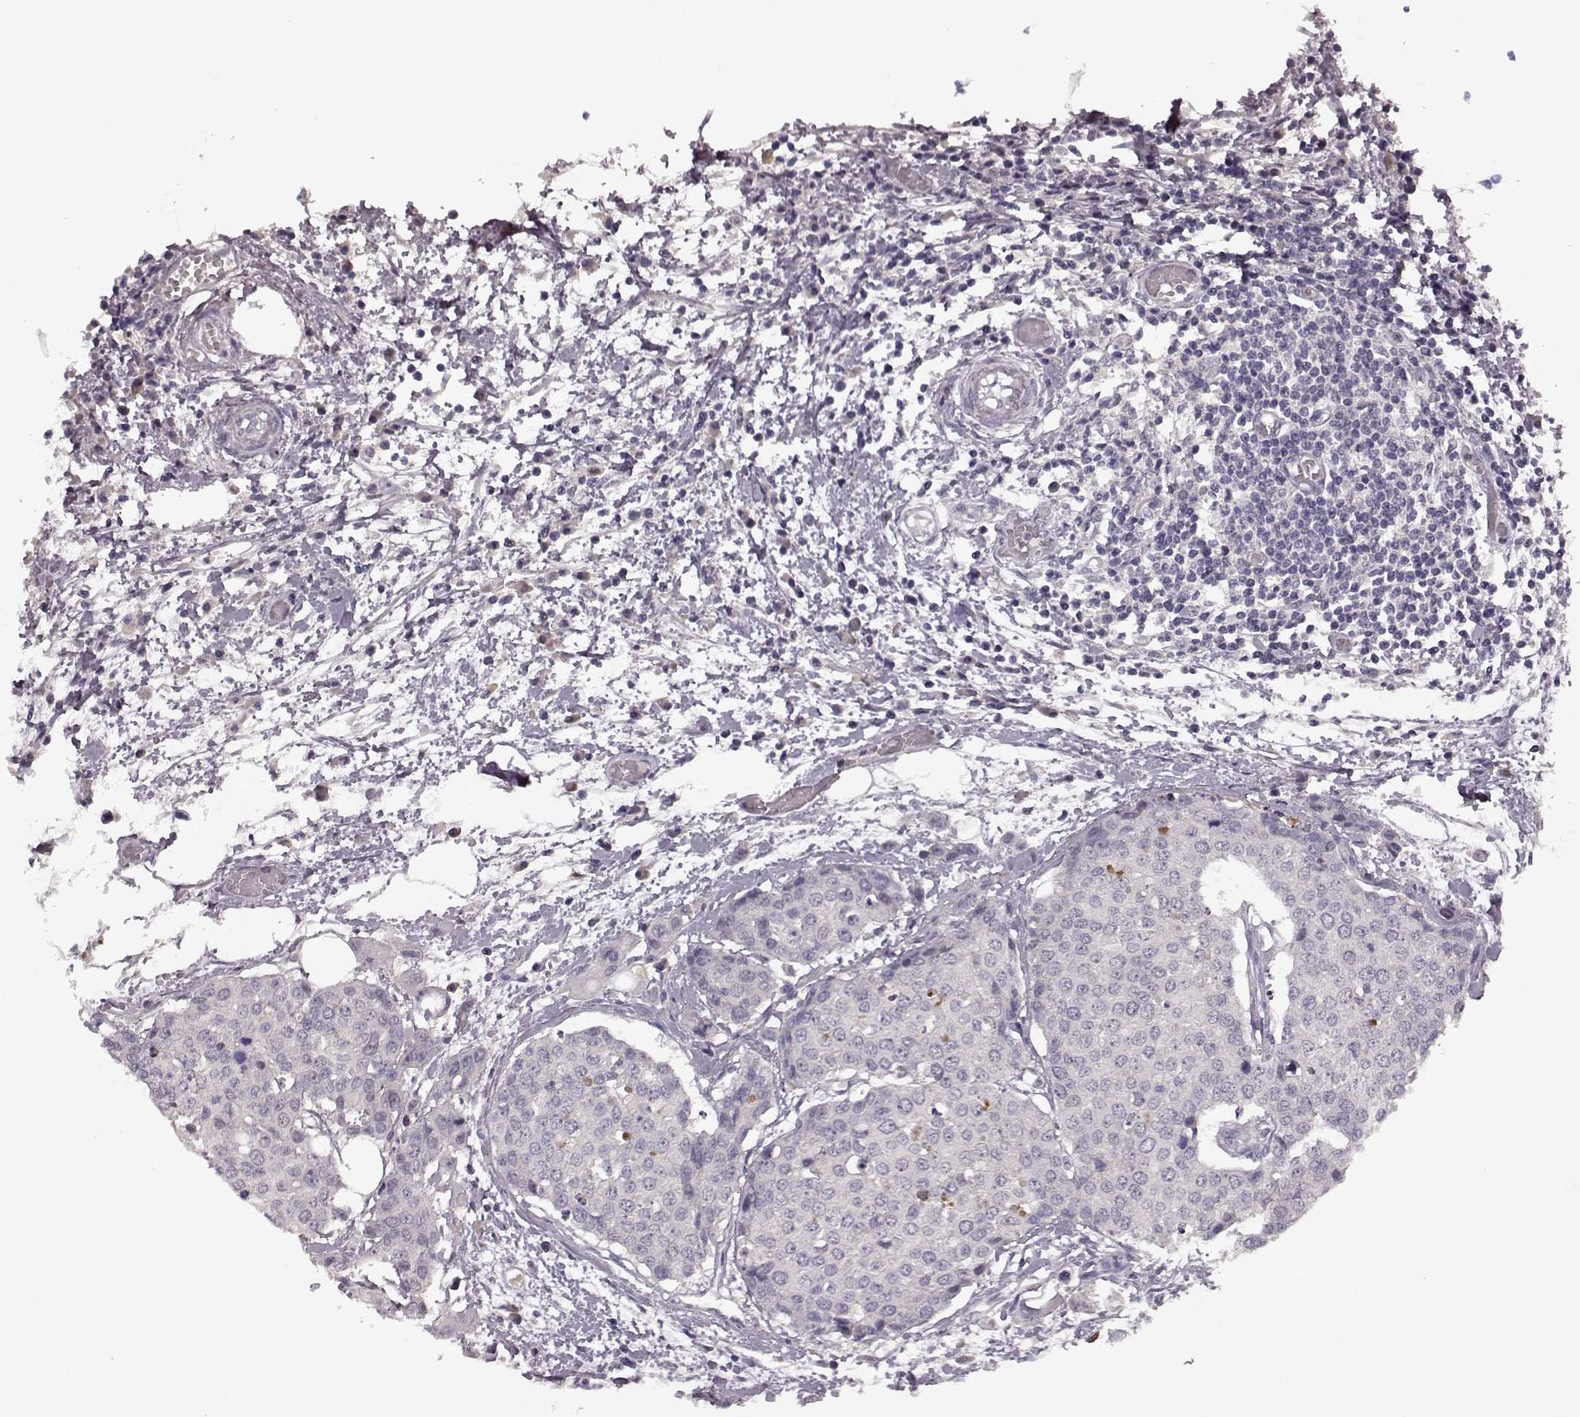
{"staining": {"intensity": "negative", "quantity": "none", "location": "none"}, "tissue": "carcinoid", "cell_type": "Tumor cells", "image_type": "cancer", "snomed": [{"axis": "morphology", "description": "Carcinoid, malignant, NOS"}, {"axis": "topography", "description": "Colon"}], "caption": "Tumor cells show no significant staining in malignant carcinoid. (DAB (3,3'-diaminobenzidine) immunohistochemistry, high magnification).", "gene": "CNGA3", "patient": {"sex": "male", "age": 81}}